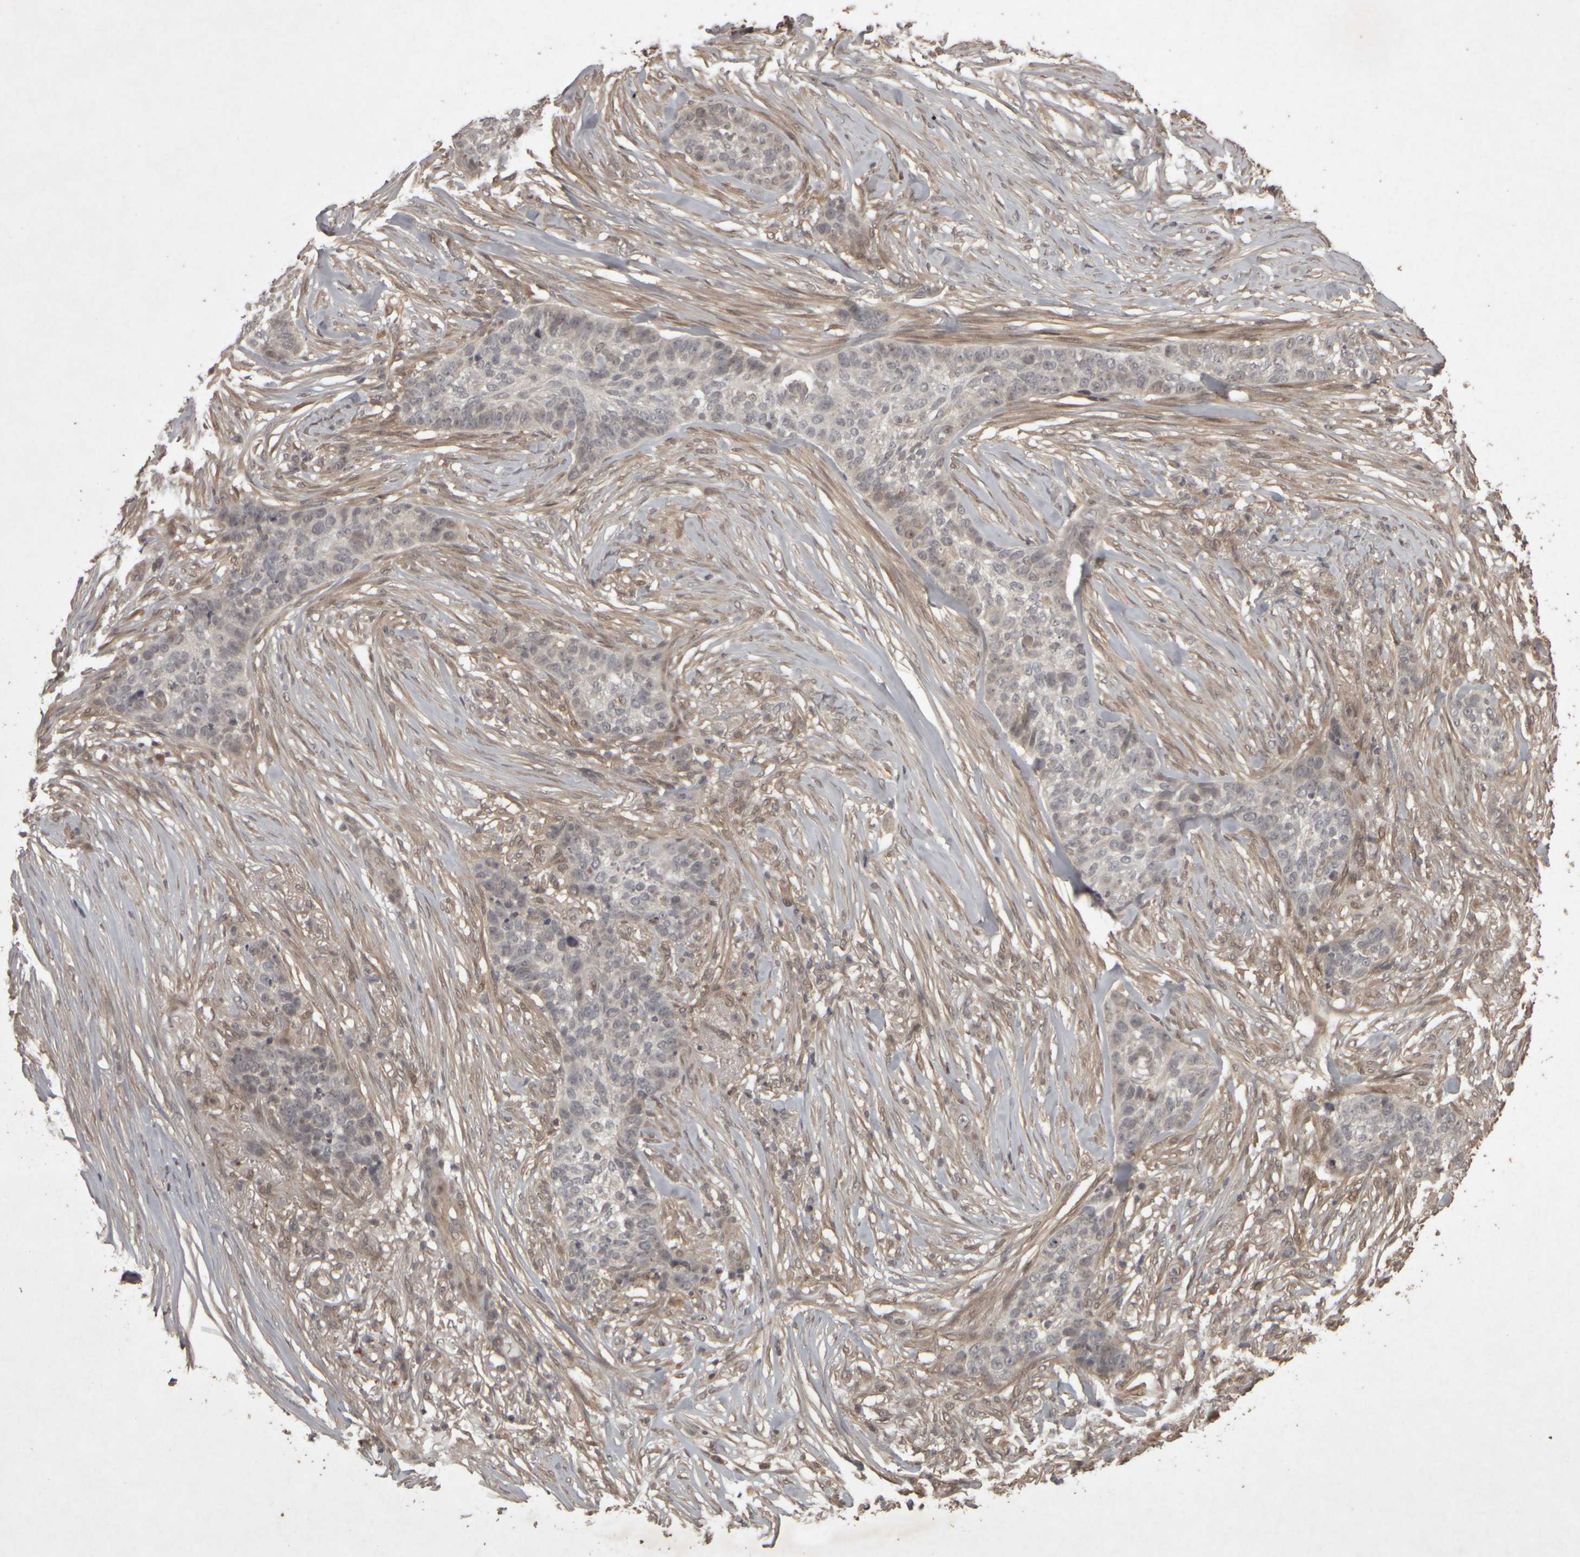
{"staining": {"intensity": "negative", "quantity": "none", "location": "none"}, "tissue": "skin cancer", "cell_type": "Tumor cells", "image_type": "cancer", "snomed": [{"axis": "morphology", "description": "Basal cell carcinoma"}, {"axis": "topography", "description": "Skin"}], "caption": "Tumor cells are negative for brown protein staining in skin basal cell carcinoma. (IHC, brightfield microscopy, high magnification).", "gene": "ACO1", "patient": {"sex": "male", "age": 85}}